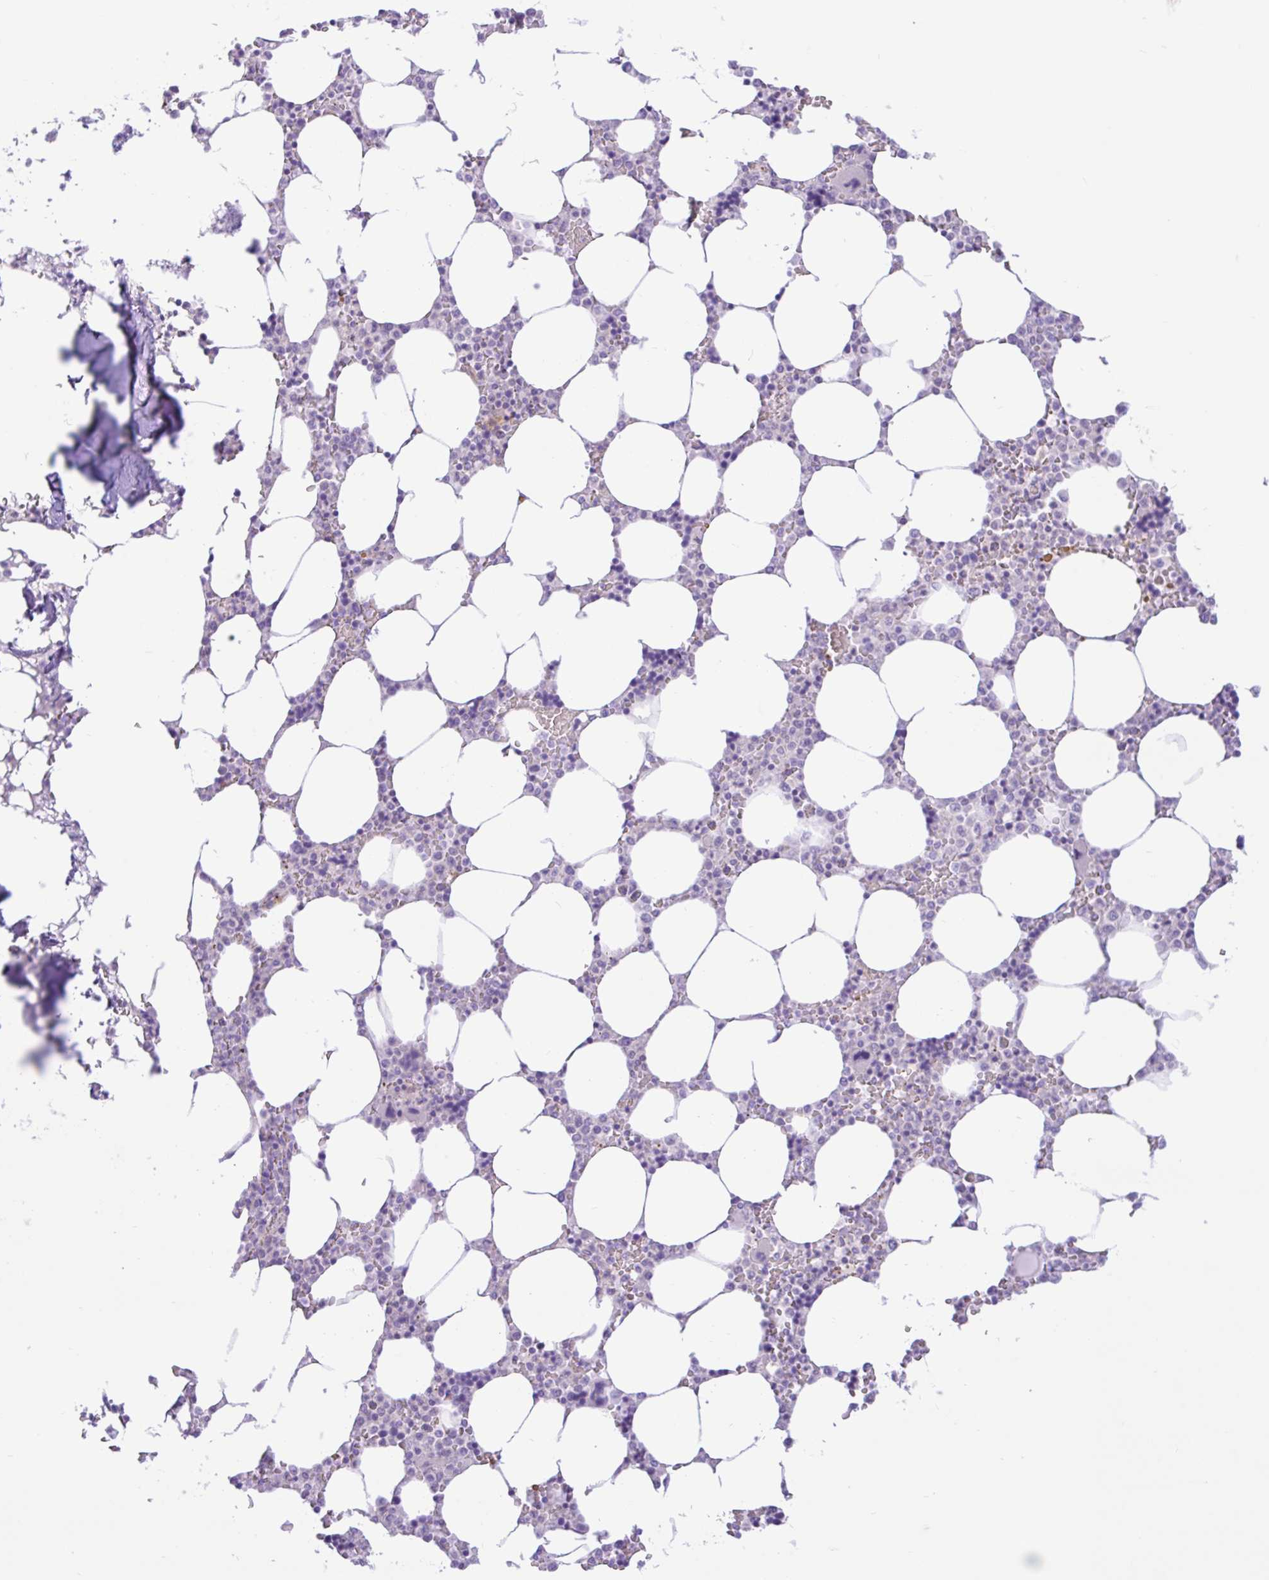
{"staining": {"intensity": "negative", "quantity": "none", "location": "none"}, "tissue": "bone marrow", "cell_type": "Hematopoietic cells", "image_type": "normal", "snomed": [{"axis": "morphology", "description": "Normal tissue, NOS"}, {"axis": "topography", "description": "Bone marrow"}], "caption": "Immunohistochemistry (IHC) histopathology image of unremarkable bone marrow: bone marrow stained with DAB displays no significant protein positivity in hematopoietic cells.", "gene": "ZNF101", "patient": {"sex": "male", "age": 64}}